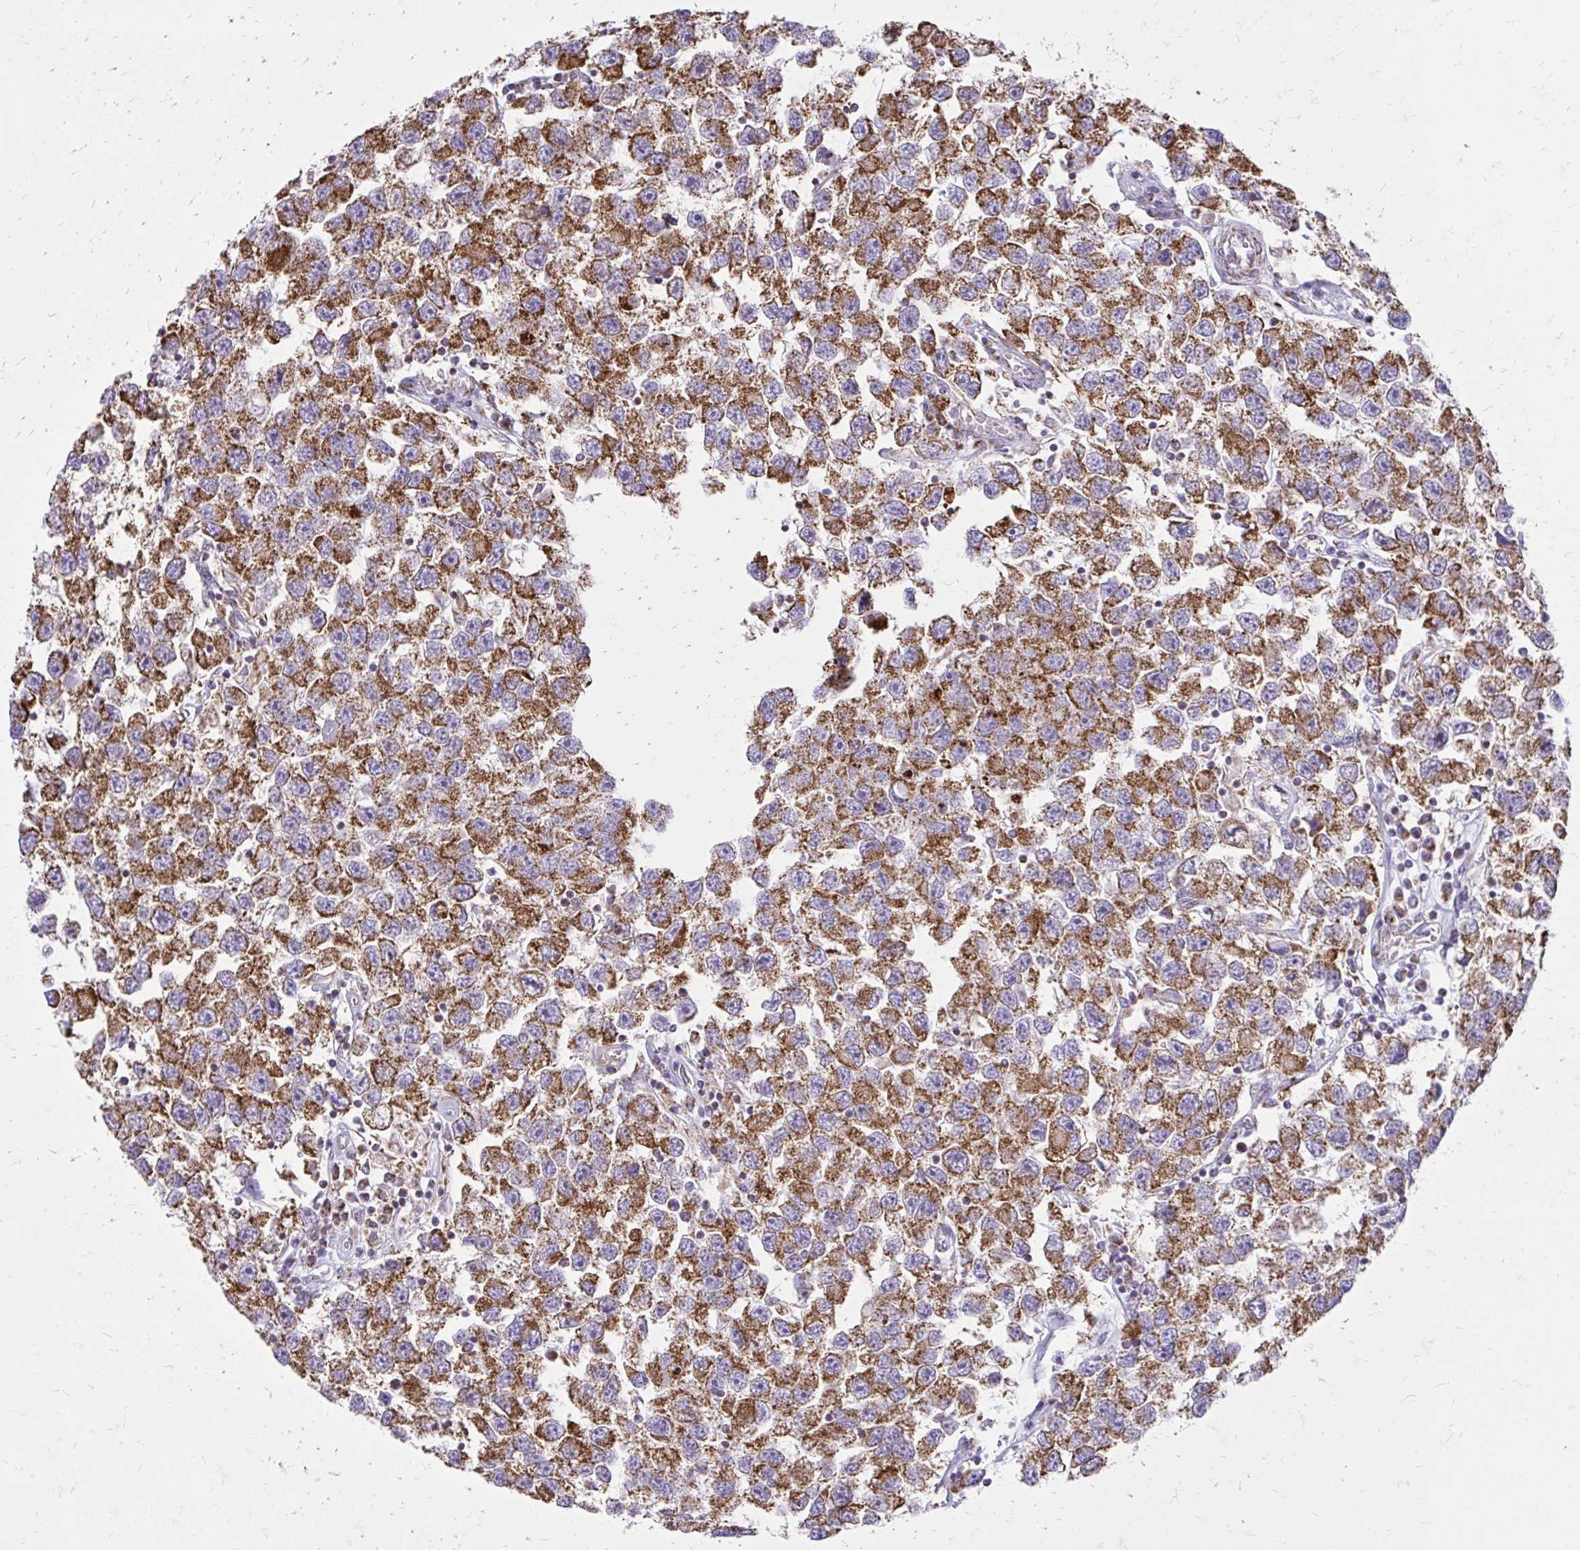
{"staining": {"intensity": "strong", "quantity": ">75%", "location": "cytoplasmic/membranous"}, "tissue": "testis cancer", "cell_type": "Tumor cells", "image_type": "cancer", "snomed": [{"axis": "morphology", "description": "Seminoma, NOS"}, {"axis": "topography", "description": "Testis"}], "caption": "IHC of testis cancer demonstrates high levels of strong cytoplasmic/membranous positivity in approximately >75% of tumor cells. (IHC, brightfield microscopy, high magnification).", "gene": "IFIT1", "patient": {"sex": "male", "age": 26}}